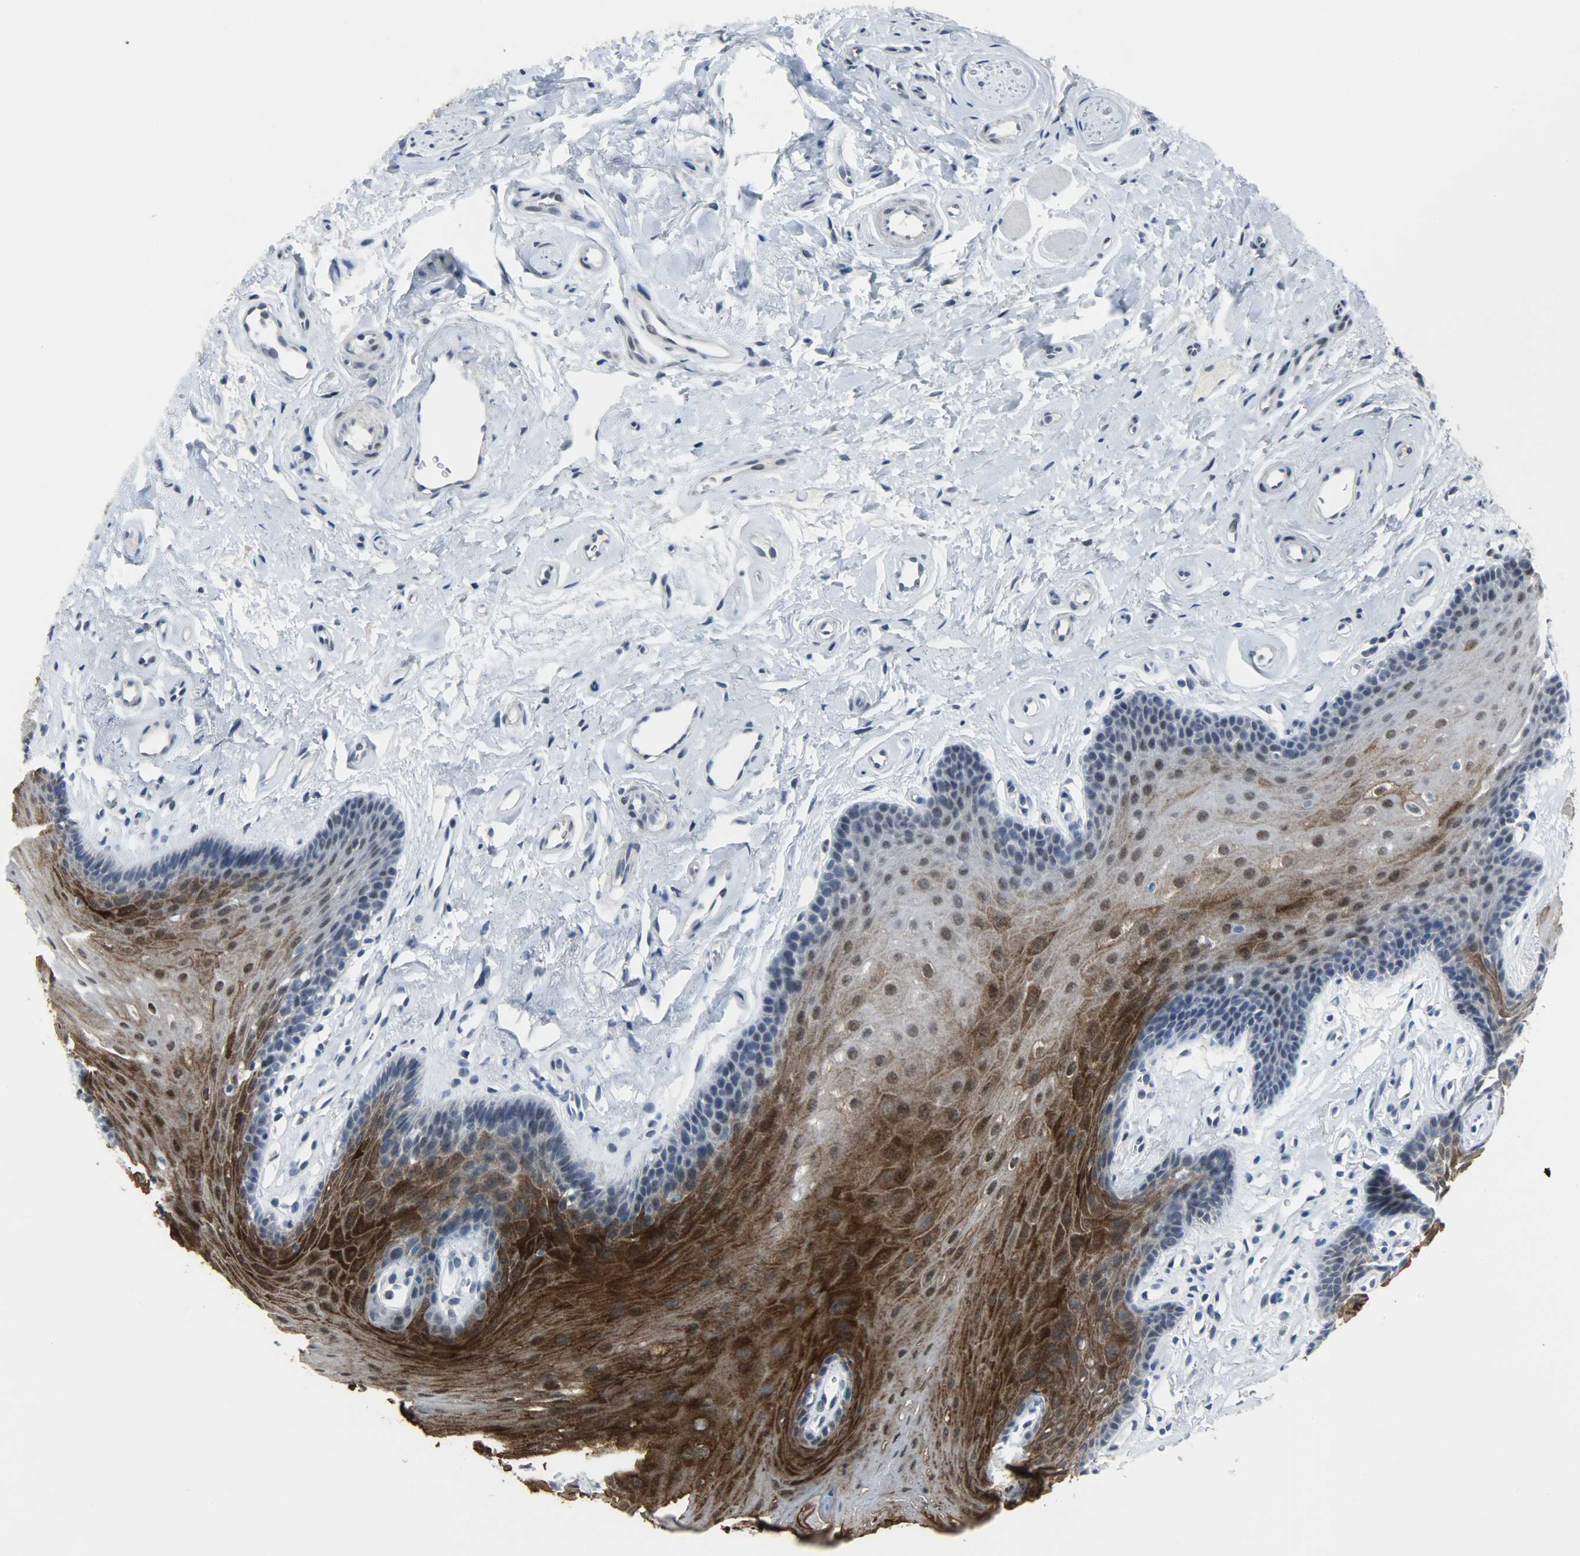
{"staining": {"intensity": "strong", "quantity": ">75%", "location": "cytoplasmic/membranous,nuclear"}, "tissue": "oral mucosa", "cell_type": "Squamous epithelial cells", "image_type": "normal", "snomed": [{"axis": "morphology", "description": "Normal tissue, NOS"}, {"axis": "topography", "description": "Oral tissue"}], "caption": "Immunohistochemical staining of normal human oral mucosa shows high levels of strong cytoplasmic/membranous,nuclear staining in approximately >75% of squamous epithelial cells.", "gene": "PPARG", "patient": {"sex": "male", "age": 62}}